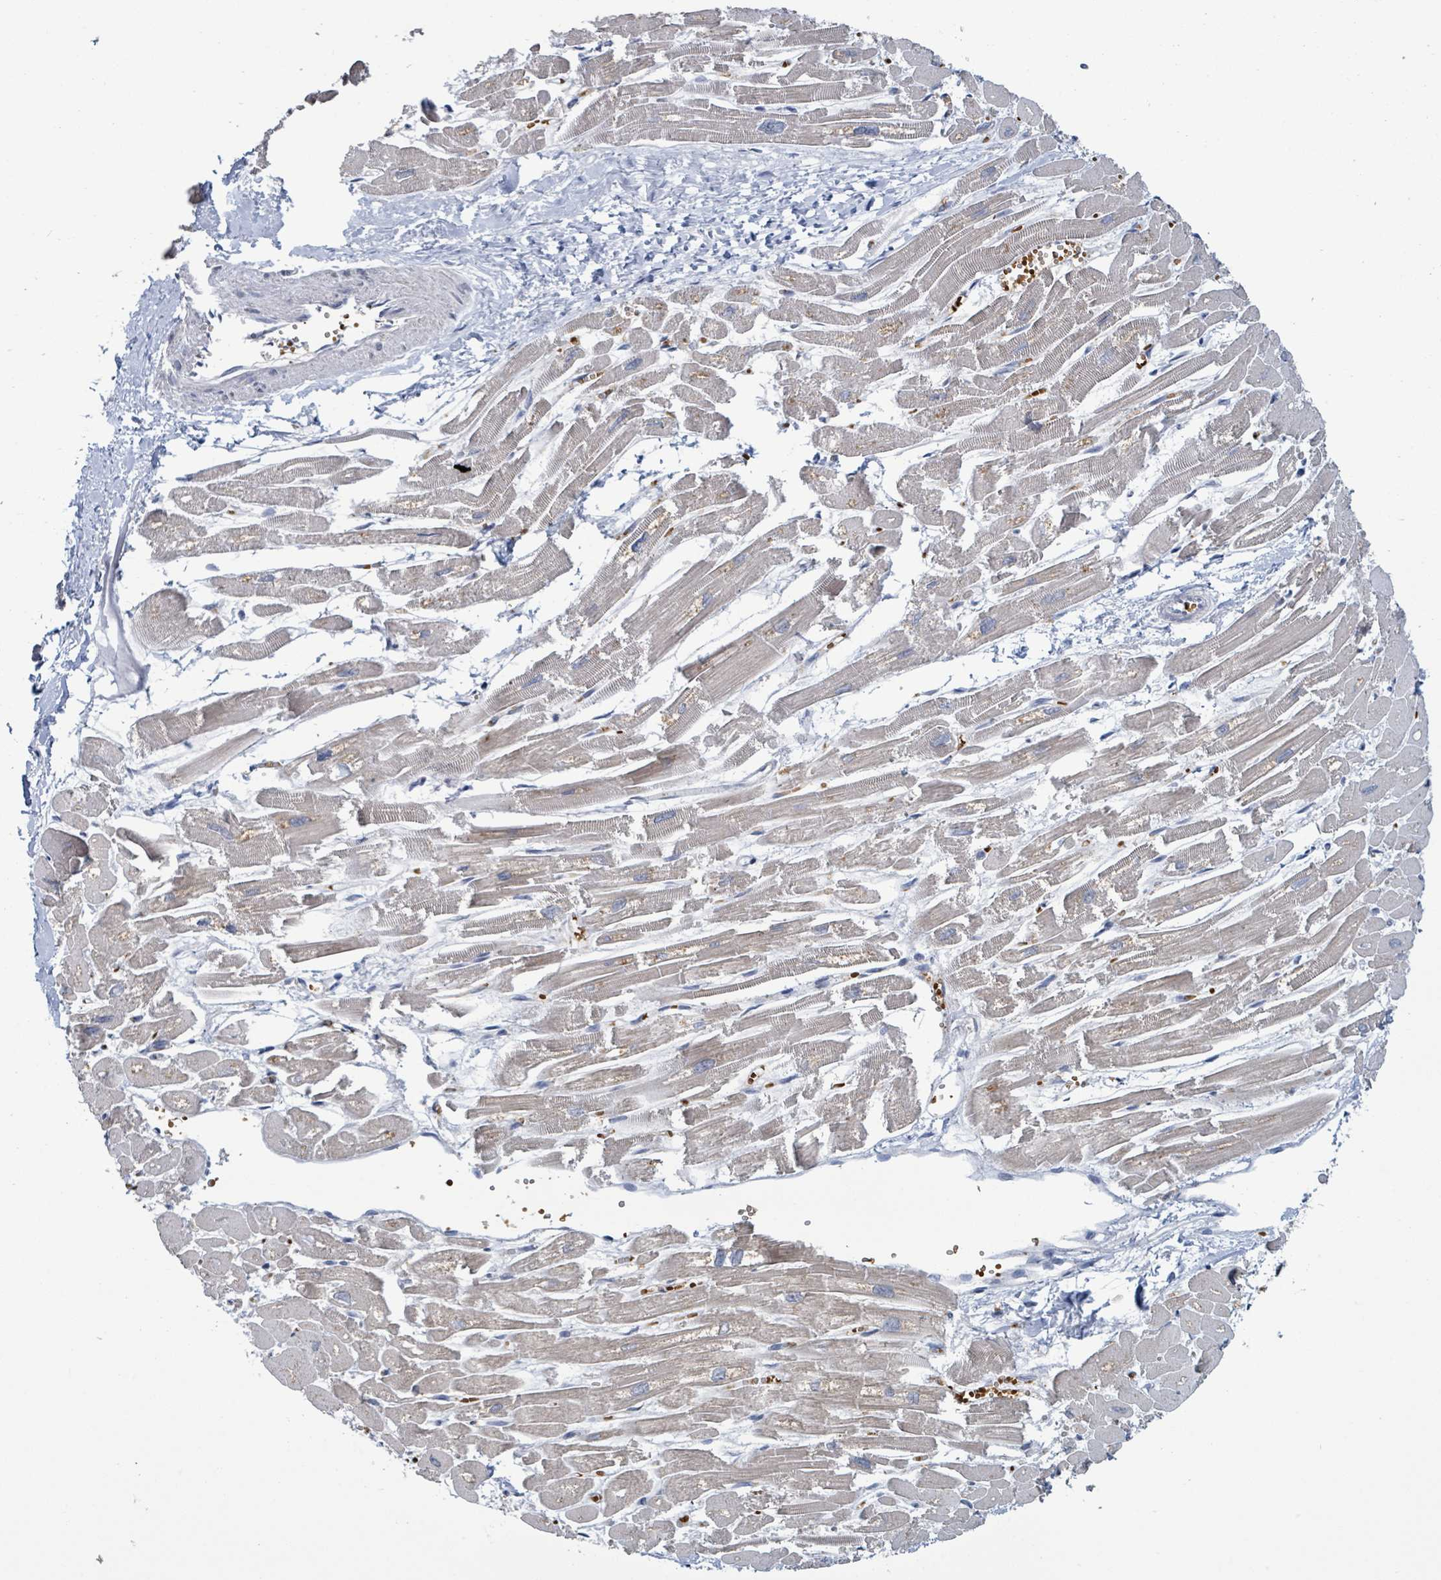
{"staining": {"intensity": "weak", "quantity": "25%-75%", "location": "cytoplasmic/membranous"}, "tissue": "heart muscle", "cell_type": "Cardiomyocytes", "image_type": "normal", "snomed": [{"axis": "morphology", "description": "Normal tissue, NOS"}, {"axis": "topography", "description": "Heart"}], "caption": "This photomicrograph displays unremarkable heart muscle stained with IHC to label a protein in brown. The cytoplasmic/membranous of cardiomyocytes show weak positivity for the protein. Nuclei are counter-stained blue.", "gene": "SEBOX", "patient": {"sex": "male", "age": 54}}